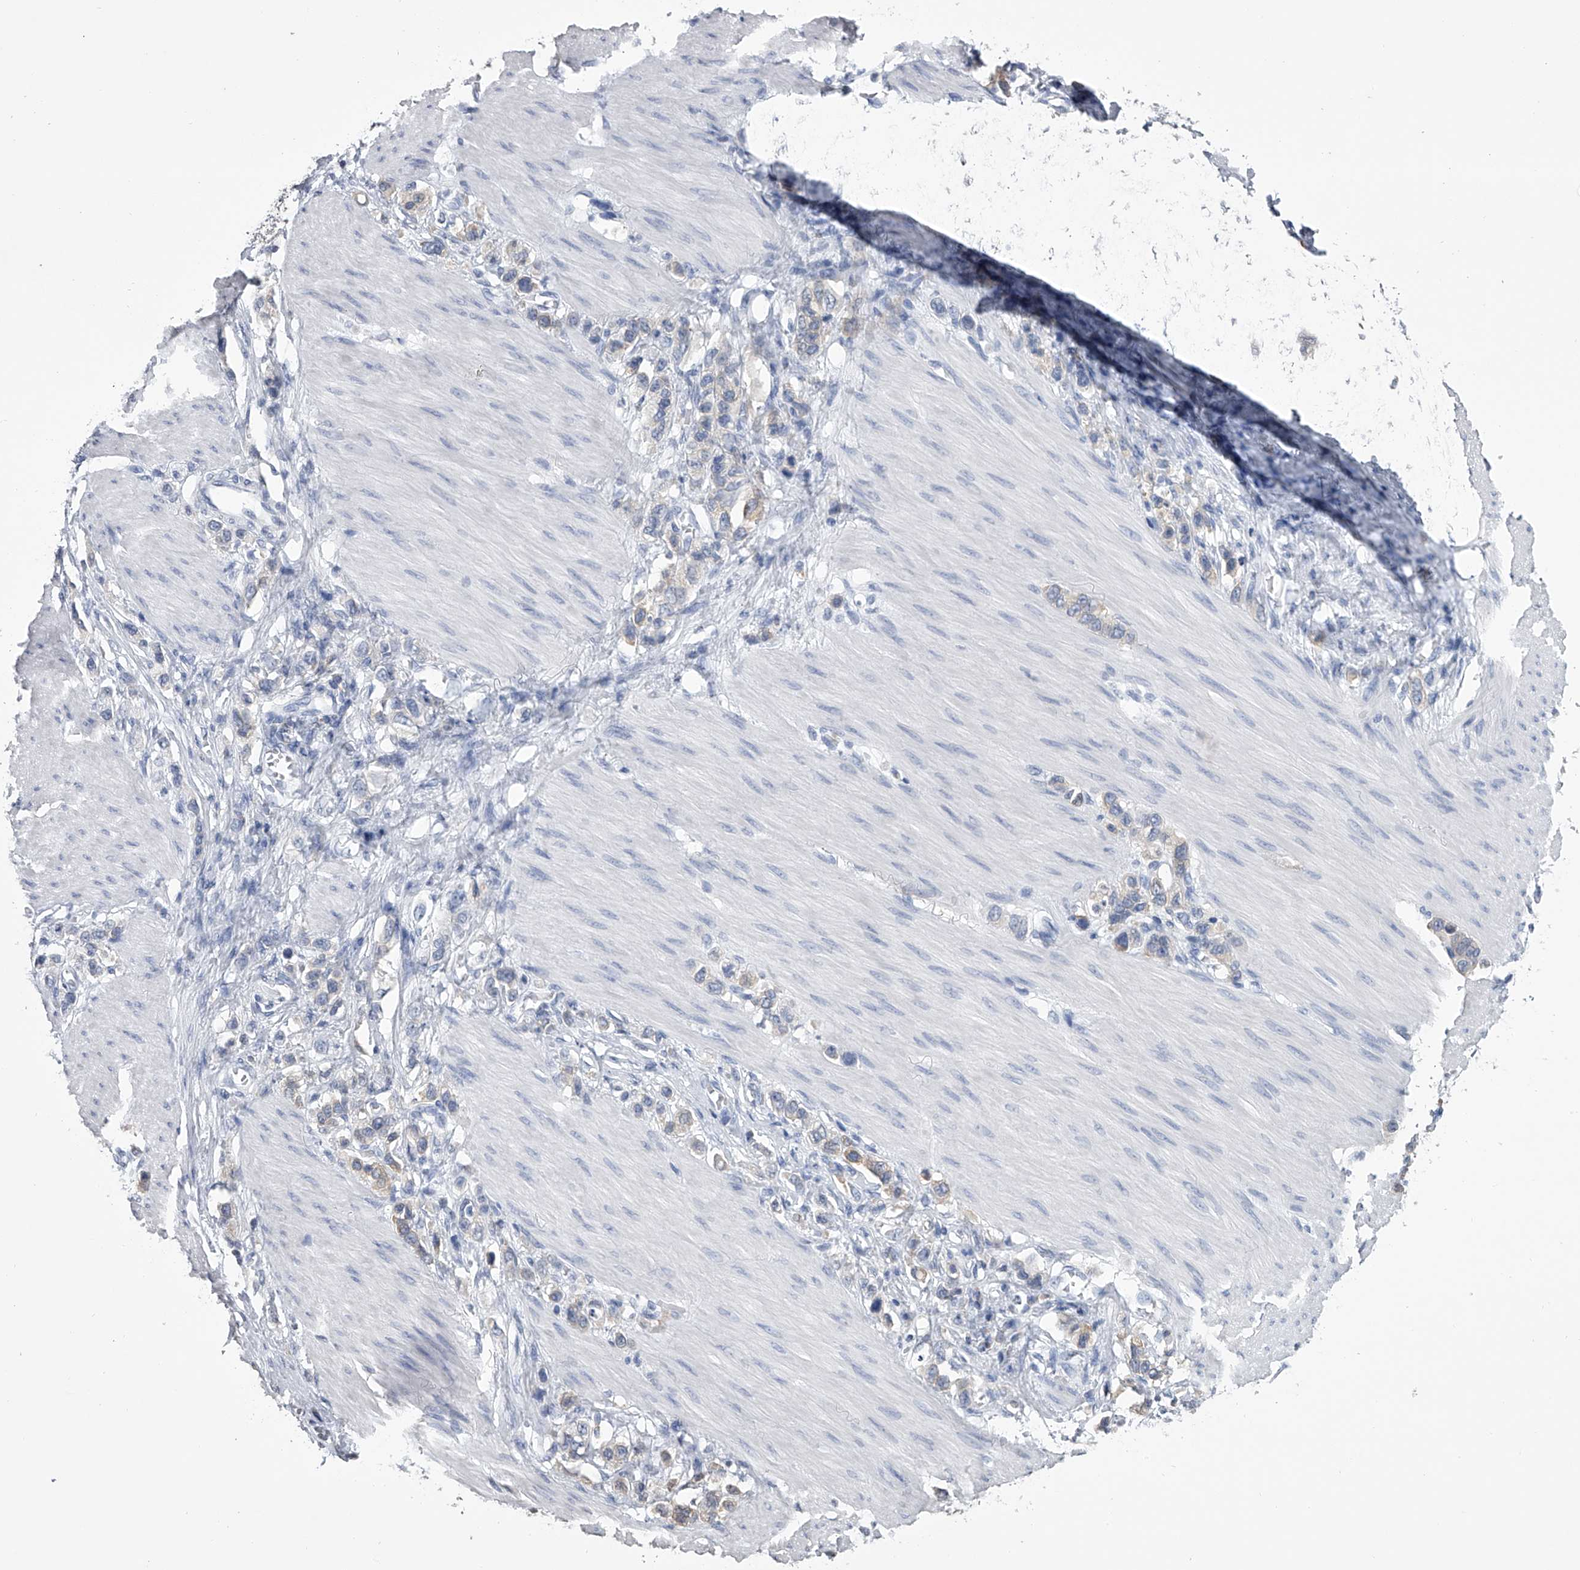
{"staining": {"intensity": "negative", "quantity": "none", "location": "none"}, "tissue": "stomach cancer", "cell_type": "Tumor cells", "image_type": "cancer", "snomed": [{"axis": "morphology", "description": "Adenocarcinoma, NOS"}, {"axis": "topography", "description": "Stomach"}], "caption": "High magnification brightfield microscopy of stomach adenocarcinoma stained with DAB (brown) and counterstained with hematoxylin (blue): tumor cells show no significant positivity.", "gene": "TASP1", "patient": {"sex": "female", "age": 65}}